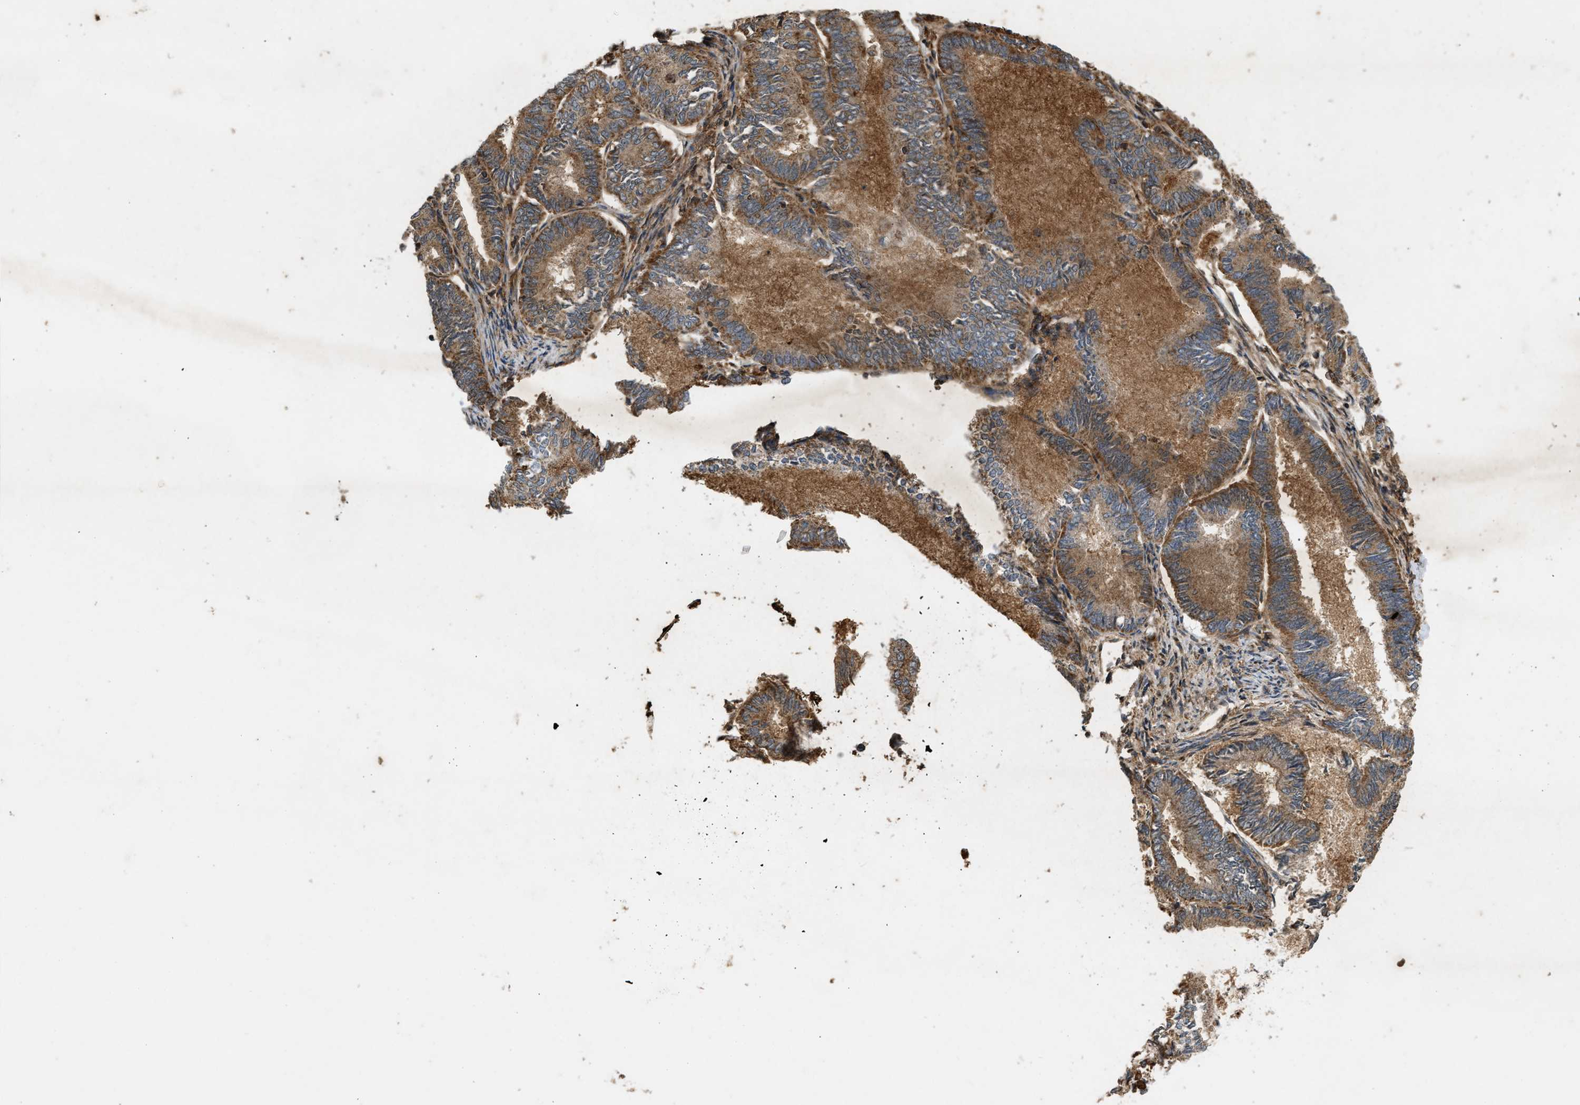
{"staining": {"intensity": "moderate", "quantity": ">75%", "location": "cytoplasmic/membranous"}, "tissue": "endometrial cancer", "cell_type": "Tumor cells", "image_type": "cancer", "snomed": [{"axis": "morphology", "description": "Adenocarcinoma, NOS"}, {"axis": "topography", "description": "Endometrium"}], "caption": "This photomicrograph shows adenocarcinoma (endometrial) stained with immunohistochemistry (IHC) to label a protein in brown. The cytoplasmic/membranous of tumor cells show moderate positivity for the protein. Nuclei are counter-stained blue.", "gene": "GNB4", "patient": {"sex": "female", "age": 86}}